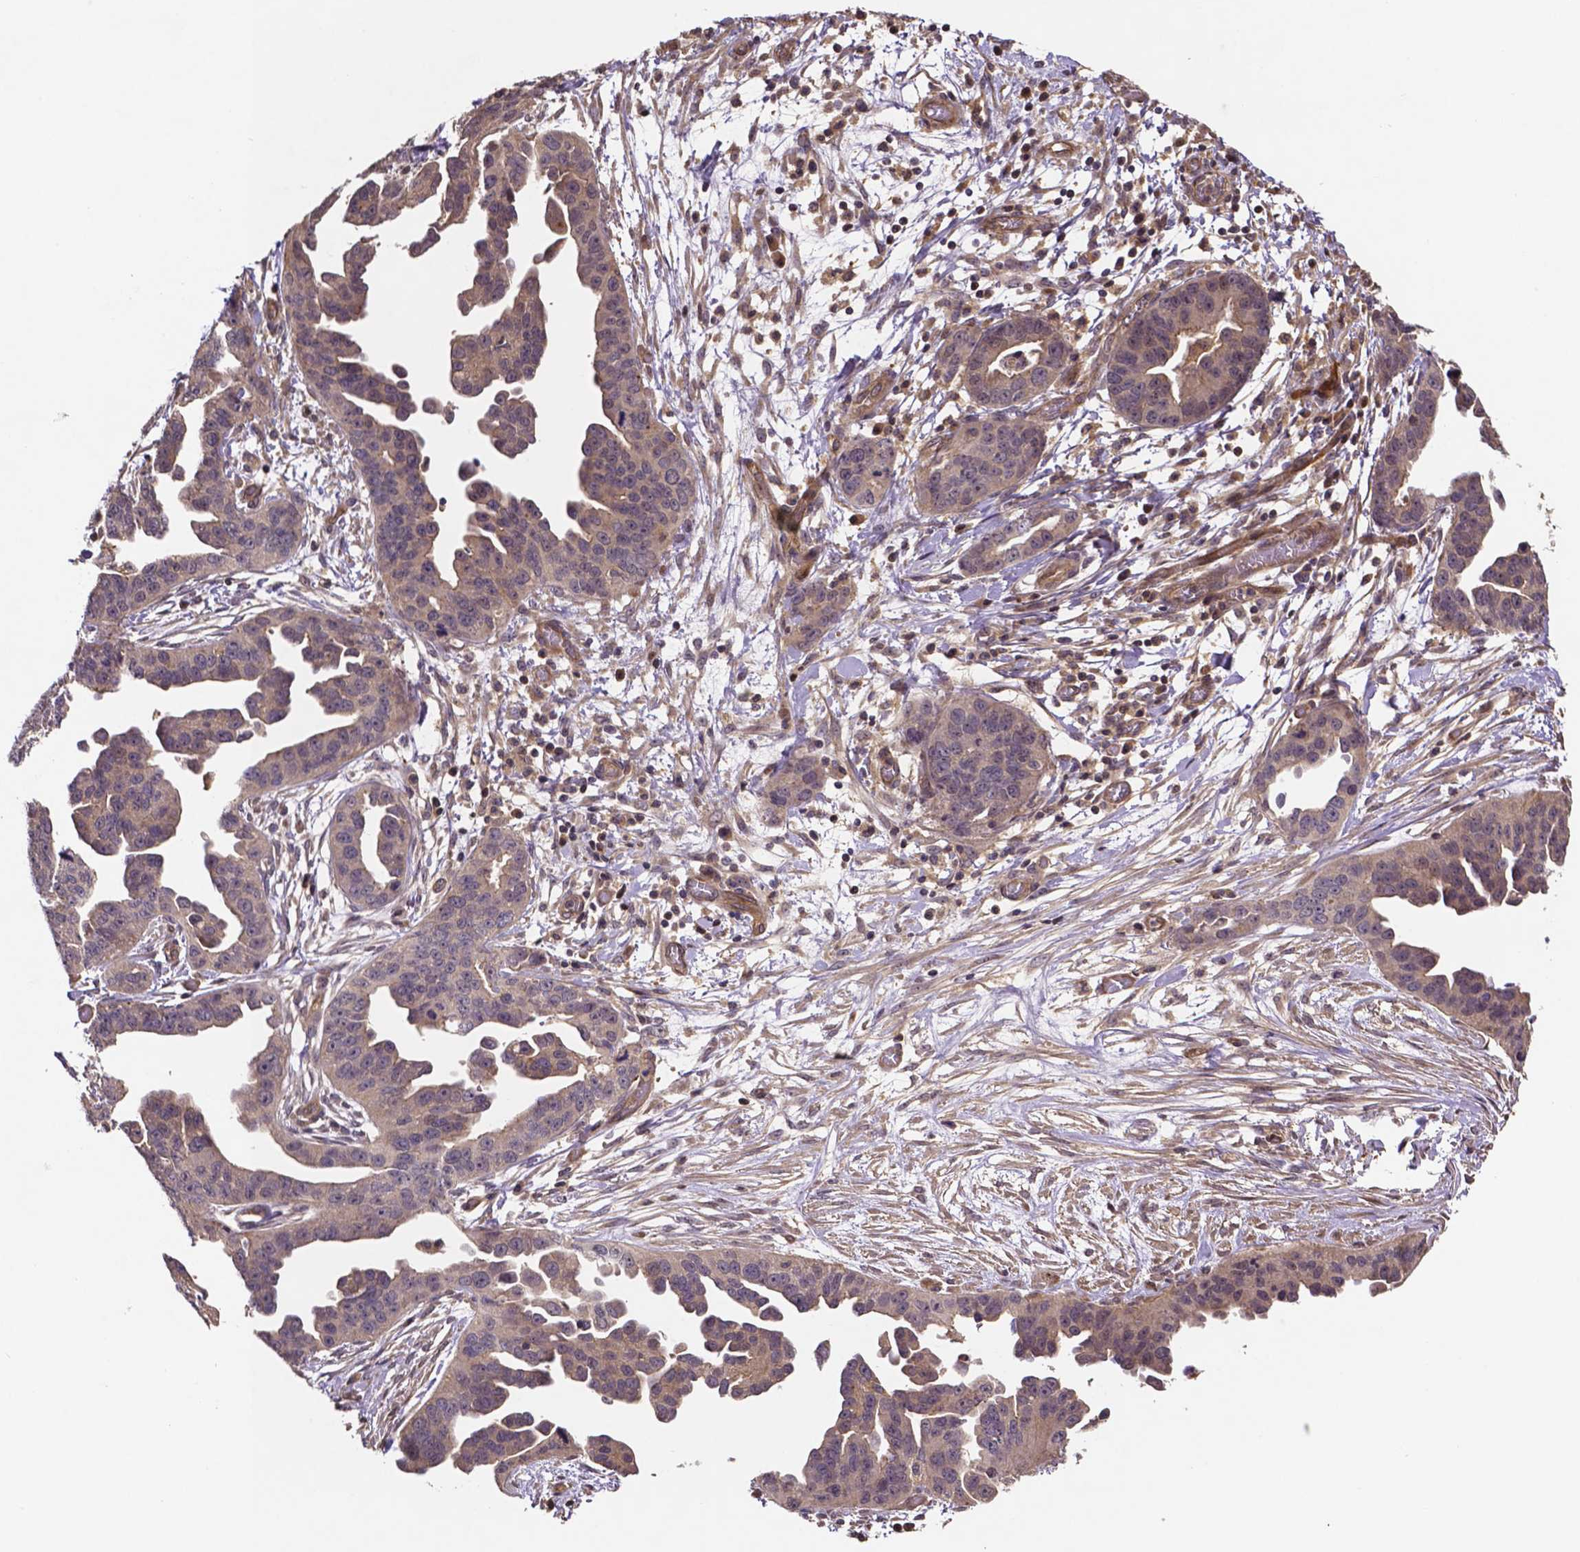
{"staining": {"intensity": "weak", "quantity": "<25%", "location": "cytoplasmic/membranous"}, "tissue": "ovarian cancer", "cell_type": "Tumor cells", "image_type": "cancer", "snomed": [{"axis": "morphology", "description": "Cystadenocarcinoma, serous, NOS"}, {"axis": "topography", "description": "Ovary"}], "caption": "Serous cystadenocarcinoma (ovarian) was stained to show a protein in brown. There is no significant expression in tumor cells.", "gene": "RNF123", "patient": {"sex": "female", "age": 75}}